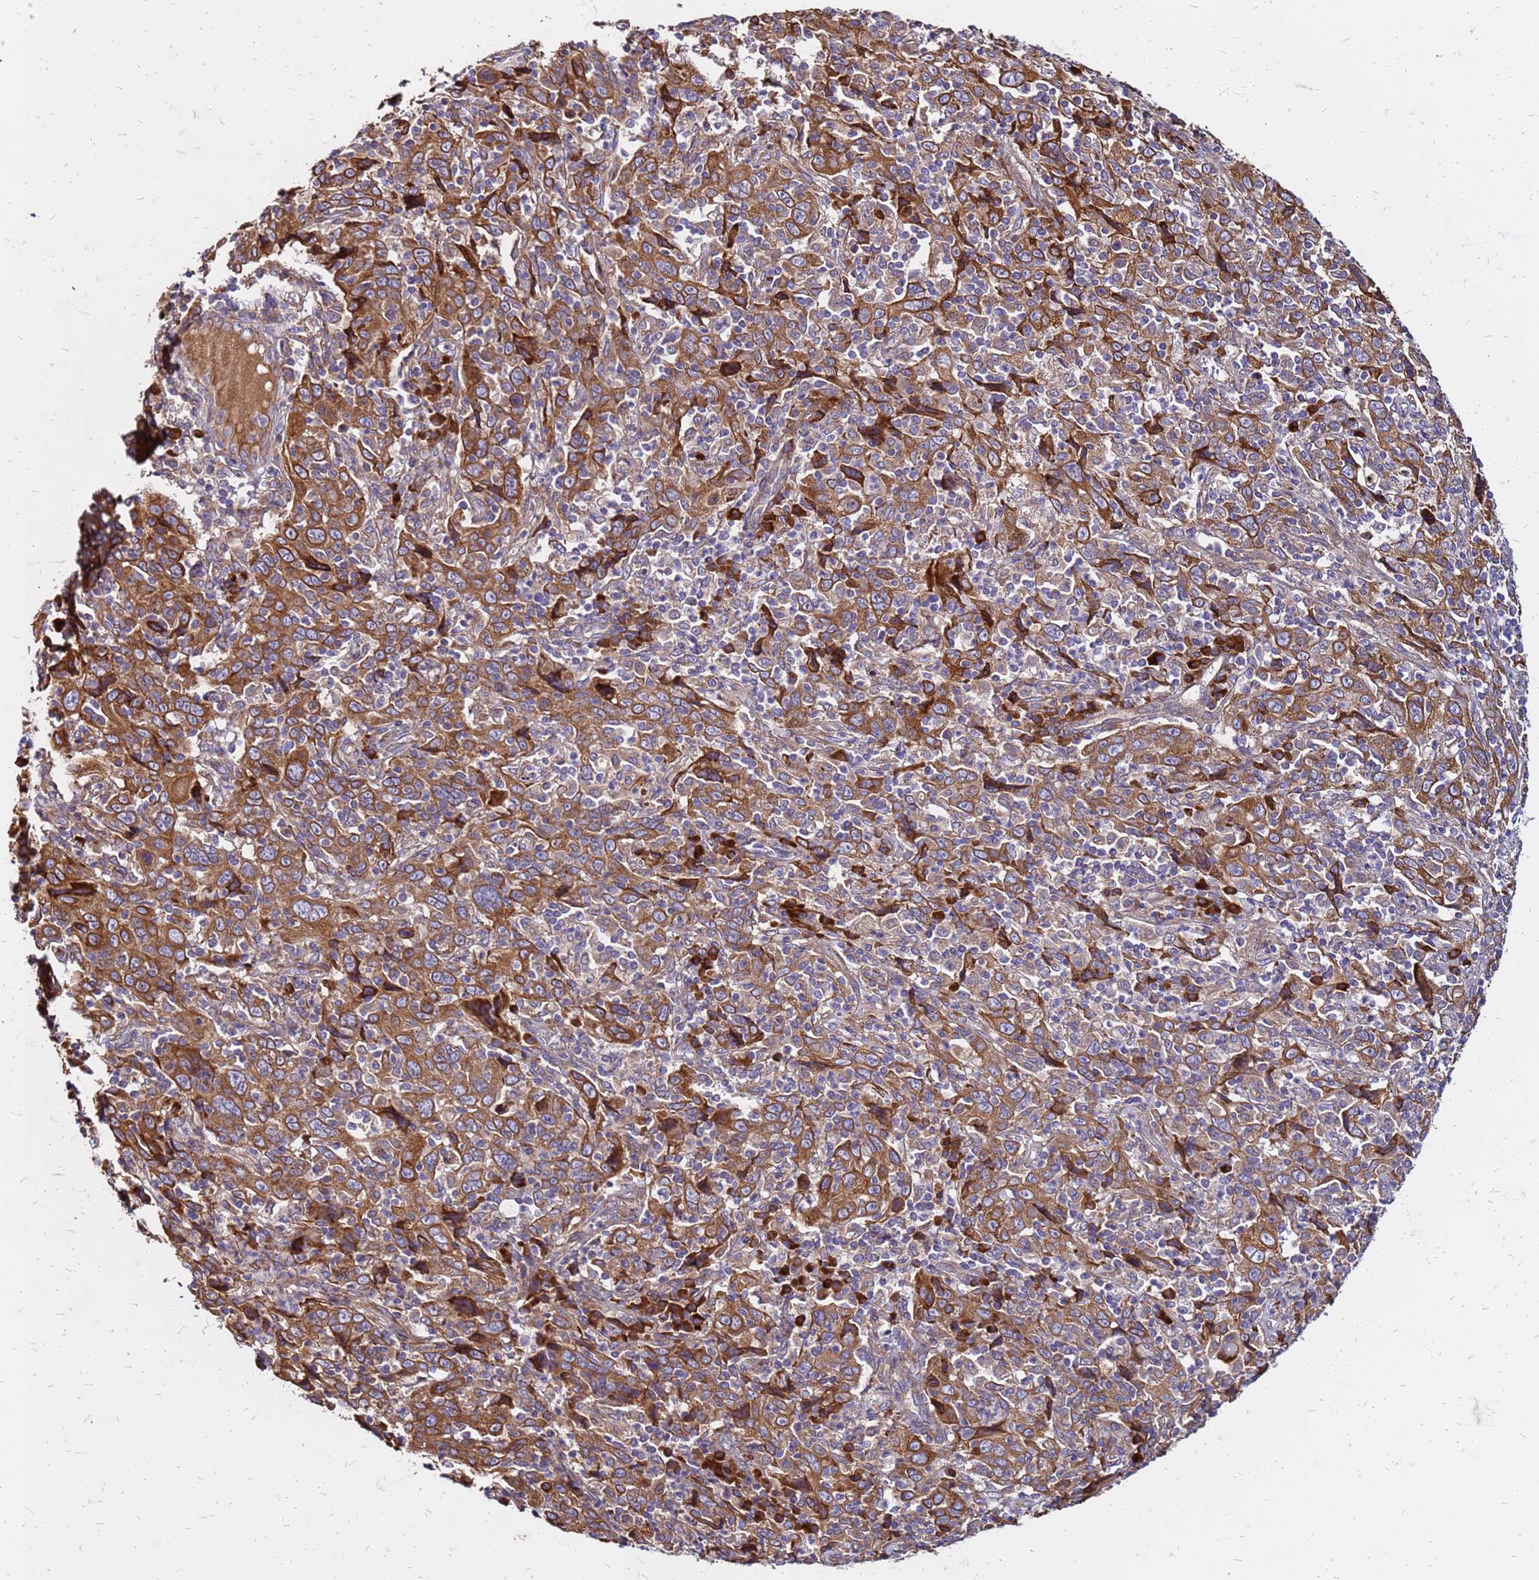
{"staining": {"intensity": "strong", "quantity": ">75%", "location": "cytoplasmic/membranous"}, "tissue": "cervical cancer", "cell_type": "Tumor cells", "image_type": "cancer", "snomed": [{"axis": "morphology", "description": "Squamous cell carcinoma, NOS"}, {"axis": "topography", "description": "Cervix"}], "caption": "Immunohistochemistry photomicrograph of neoplastic tissue: cervical squamous cell carcinoma stained using immunohistochemistry (IHC) demonstrates high levels of strong protein expression localized specifically in the cytoplasmic/membranous of tumor cells, appearing as a cytoplasmic/membranous brown color.", "gene": "VMO1", "patient": {"sex": "female", "age": 46}}